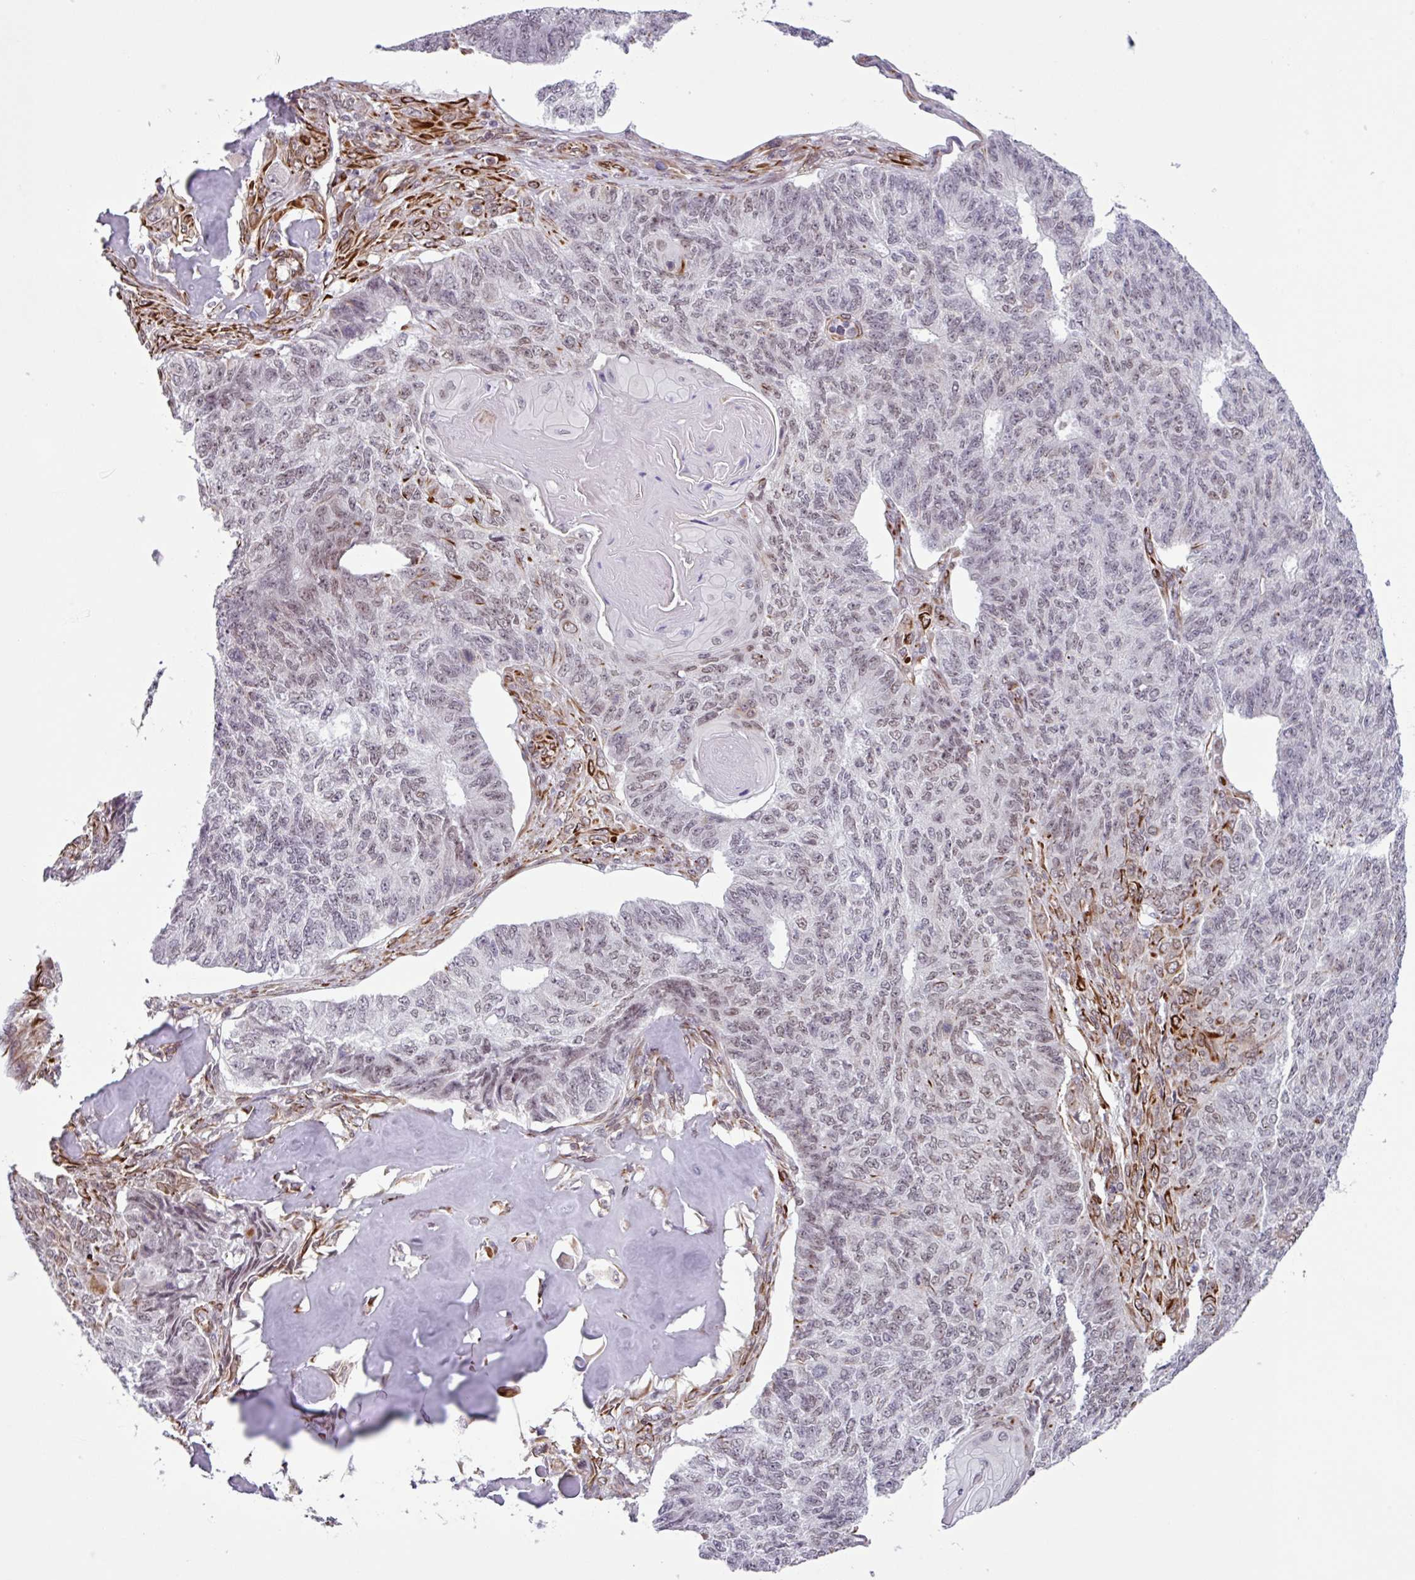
{"staining": {"intensity": "moderate", "quantity": "25%-75%", "location": "cytoplasmic/membranous,nuclear"}, "tissue": "endometrial cancer", "cell_type": "Tumor cells", "image_type": "cancer", "snomed": [{"axis": "morphology", "description": "Adenocarcinoma, NOS"}, {"axis": "topography", "description": "Endometrium"}], "caption": "Human endometrial cancer stained with a brown dye exhibits moderate cytoplasmic/membranous and nuclear positive positivity in about 25%-75% of tumor cells.", "gene": "CHD3", "patient": {"sex": "female", "age": 32}}